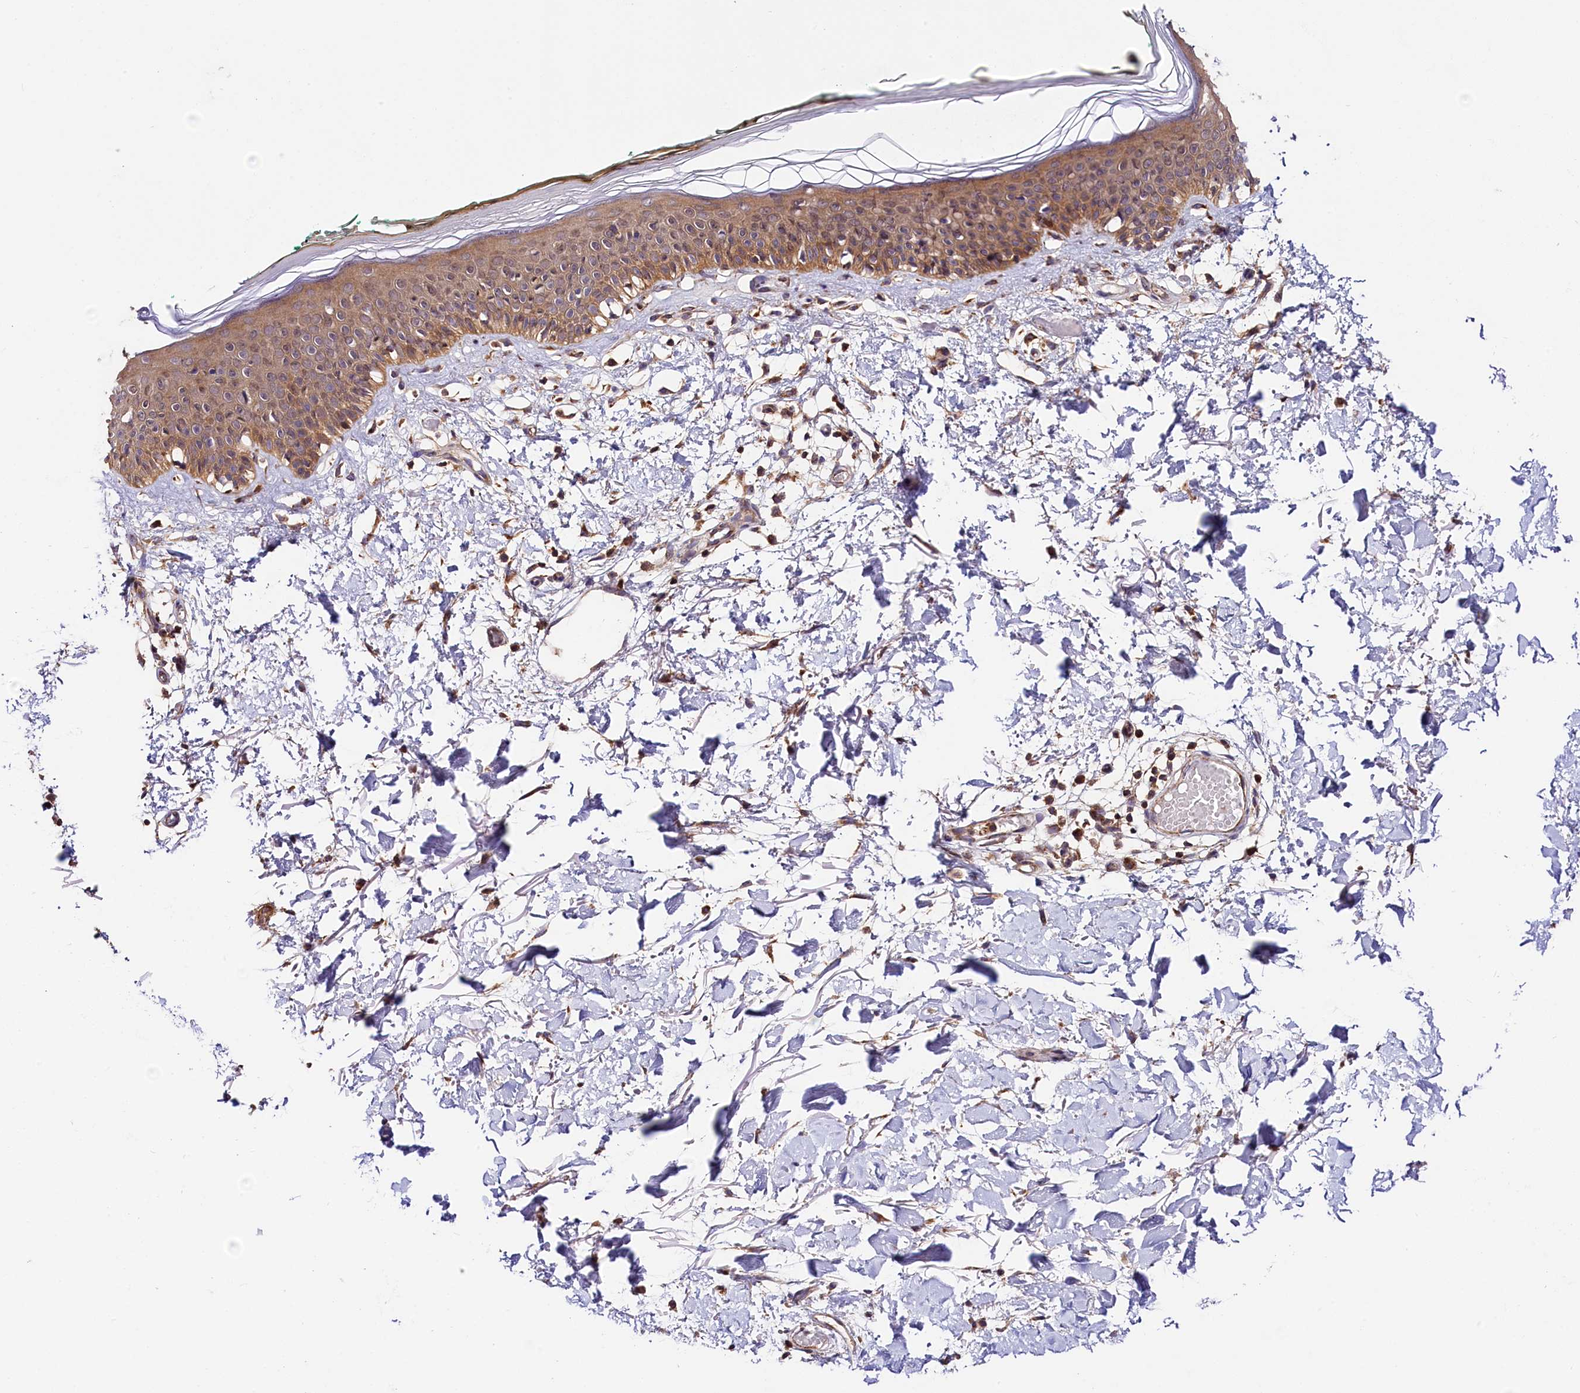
{"staining": {"intensity": "moderate", "quantity": ">75%", "location": "cytoplasmic/membranous"}, "tissue": "skin", "cell_type": "Fibroblasts", "image_type": "normal", "snomed": [{"axis": "morphology", "description": "Normal tissue, NOS"}, {"axis": "topography", "description": "Skin"}], "caption": "This photomicrograph exhibits normal skin stained with immunohistochemistry to label a protein in brown. The cytoplasmic/membranous of fibroblasts show moderate positivity for the protein. Nuclei are counter-stained blue.", "gene": "KPTN", "patient": {"sex": "male", "age": 62}}